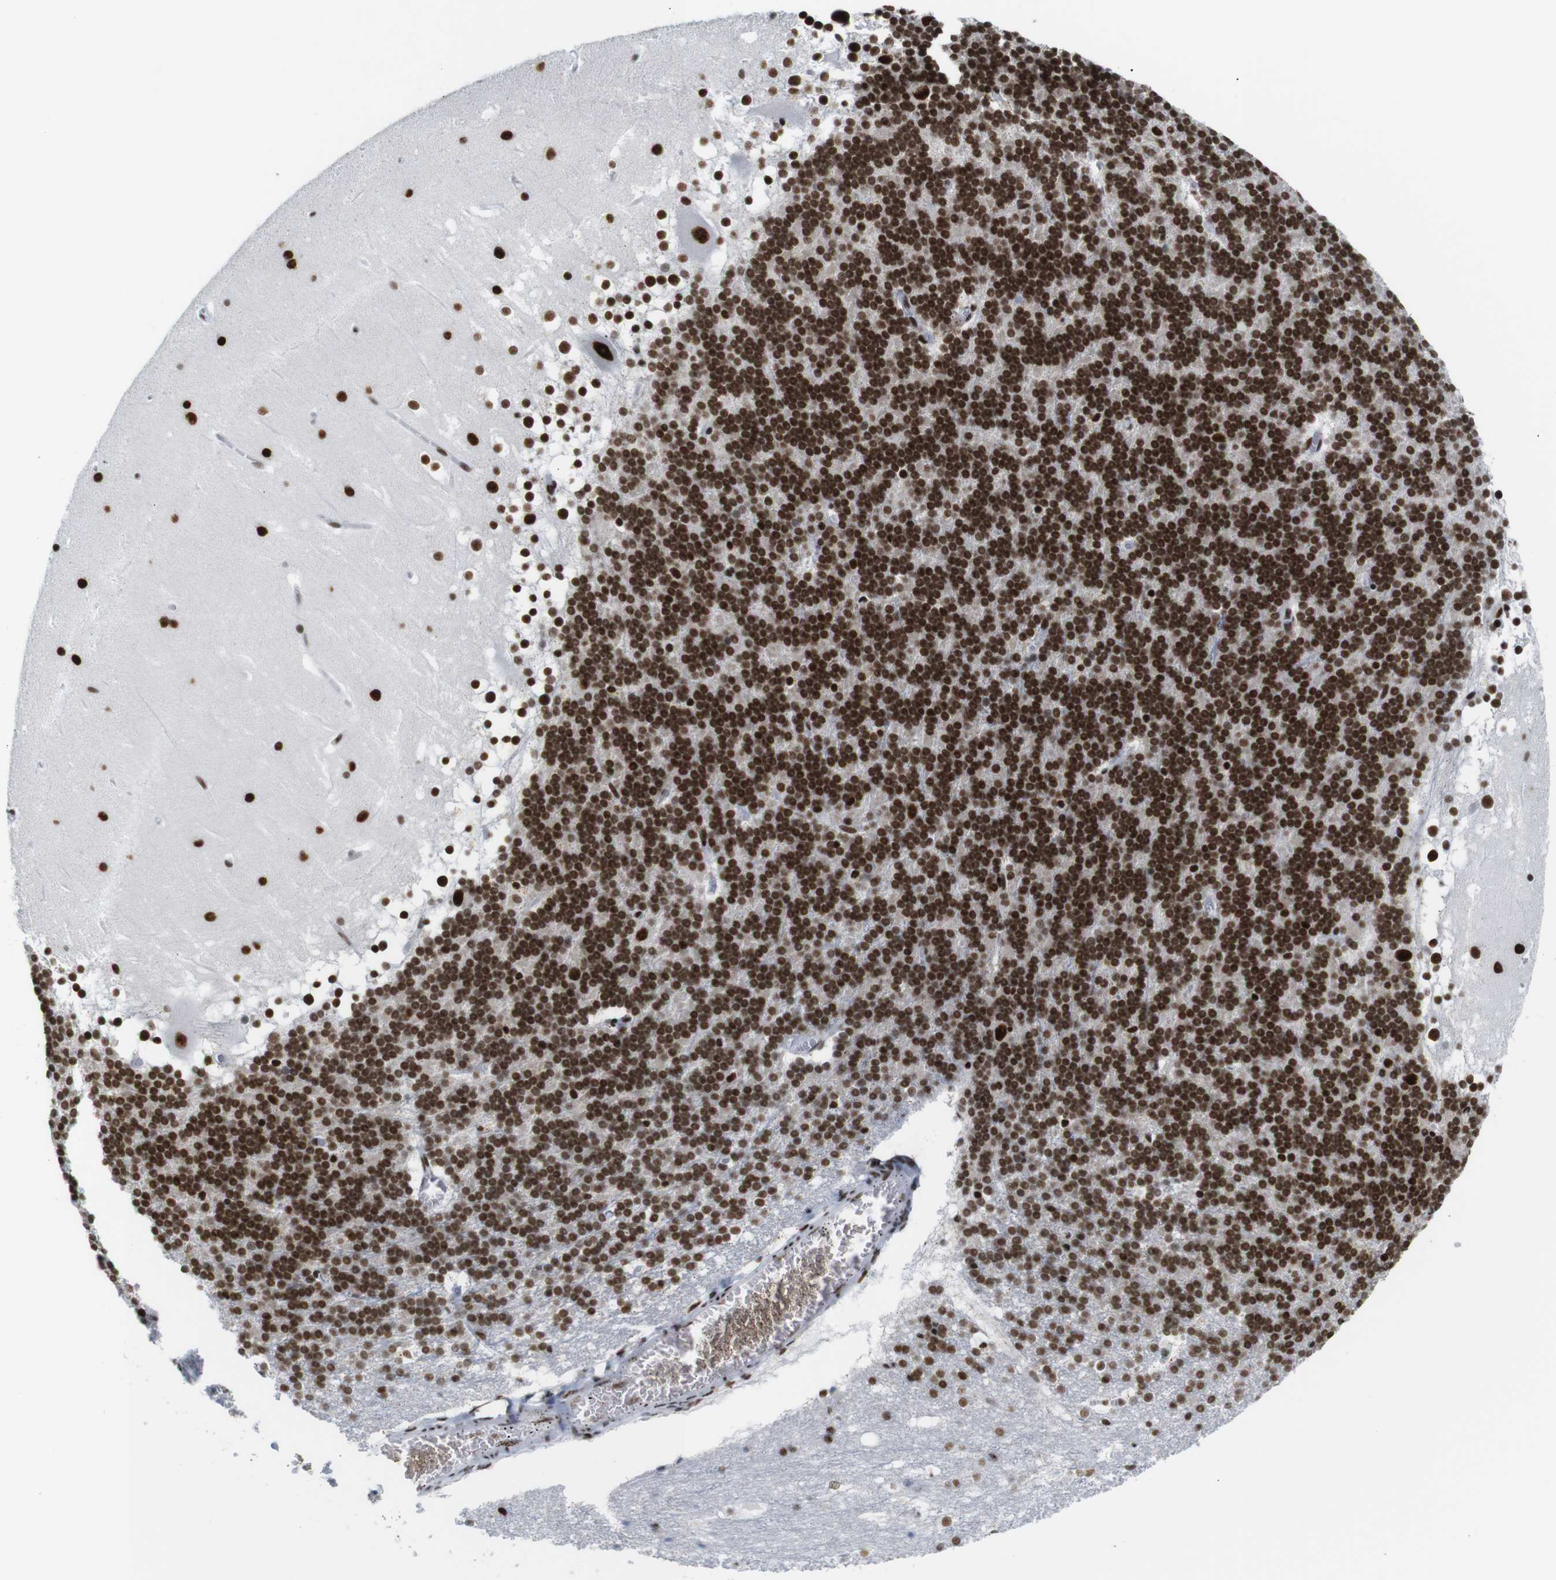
{"staining": {"intensity": "strong", "quantity": ">75%", "location": "nuclear"}, "tissue": "cerebellum", "cell_type": "Cells in granular layer", "image_type": "normal", "snomed": [{"axis": "morphology", "description": "Normal tissue, NOS"}, {"axis": "topography", "description": "Cerebellum"}], "caption": "Brown immunohistochemical staining in normal human cerebellum demonstrates strong nuclear expression in approximately >75% of cells in granular layer.", "gene": "TRA2B", "patient": {"sex": "female", "age": 19}}